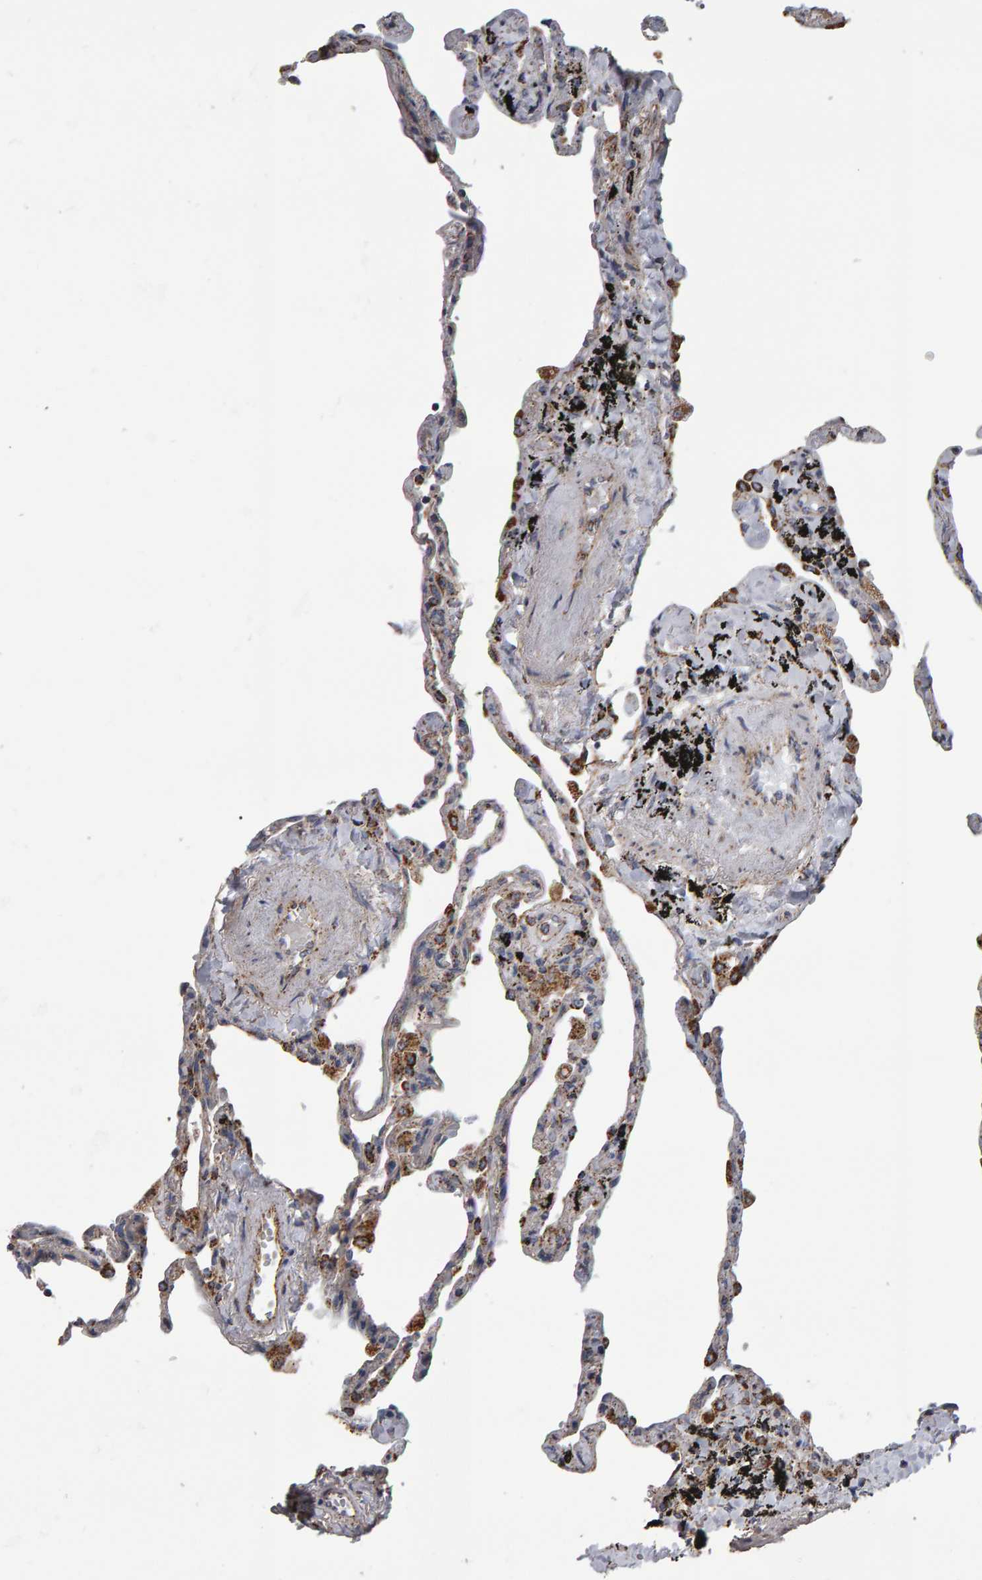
{"staining": {"intensity": "moderate", "quantity": "<25%", "location": "cytoplasmic/membranous"}, "tissue": "lung", "cell_type": "Alveolar cells", "image_type": "normal", "snomed": [{"axis": "morphology", "description": "Normal tissue, NOS"}, {"axis": "topography", "description": "Lung"}], "caption": "Protein staining of unremarkable lung shows moderate cytoplasmic/membranous staining in approximately <25% of alveolar cells. The staining was performed using DAB (3,3'-diaminobenzidine) to visualize the protein expression in brown, while the nuclei were stained in blue with hematoxylin (Magnification: 20x).", "gene": "TOM1L1", "patient": {"sex": "male", "age": 59}}